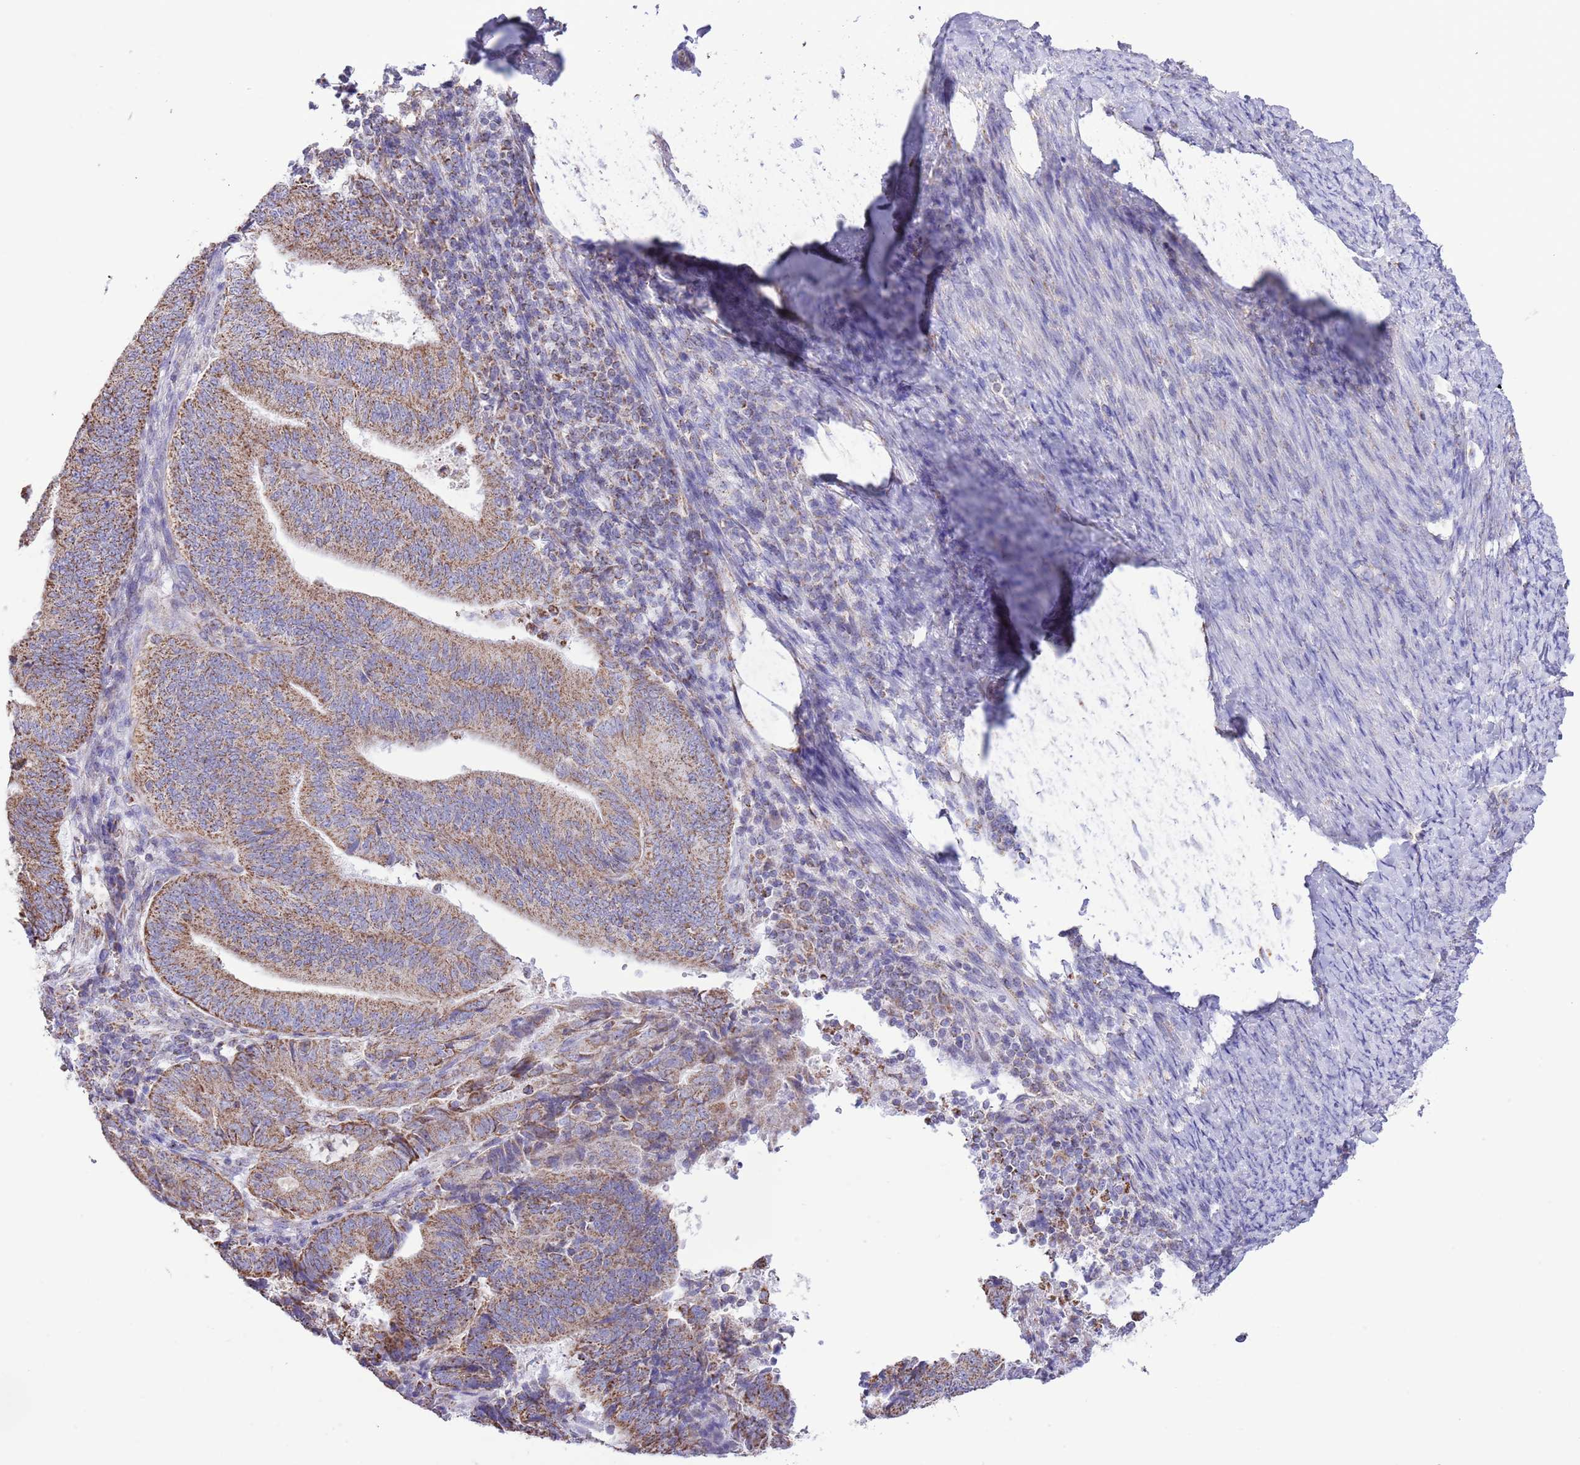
{"staining": {"intensity": "moderate", "quantity": ">75%", "location": "cytoplasmic/membranous"}, "tissue": "endometrial cancer", "cell_type": "Tumor cells", "image_type": "cancer", "snomed": [{"axis": "morphology", "description": "Adenocarcinoma, NOS"}, {"axis": "topography", "description": "Endometrium"}], "caption": "Immunohistochemical staining of endometrial cancer exhibits medium levels of moderate cytoplasmic/membranous protein staining in approximately >75% of tumor cells. The protein is shown in brown color, while the nuclei are stained blue.", "gene": "TEKTIP1", "patient": {"sex": "female", "age": 70}}